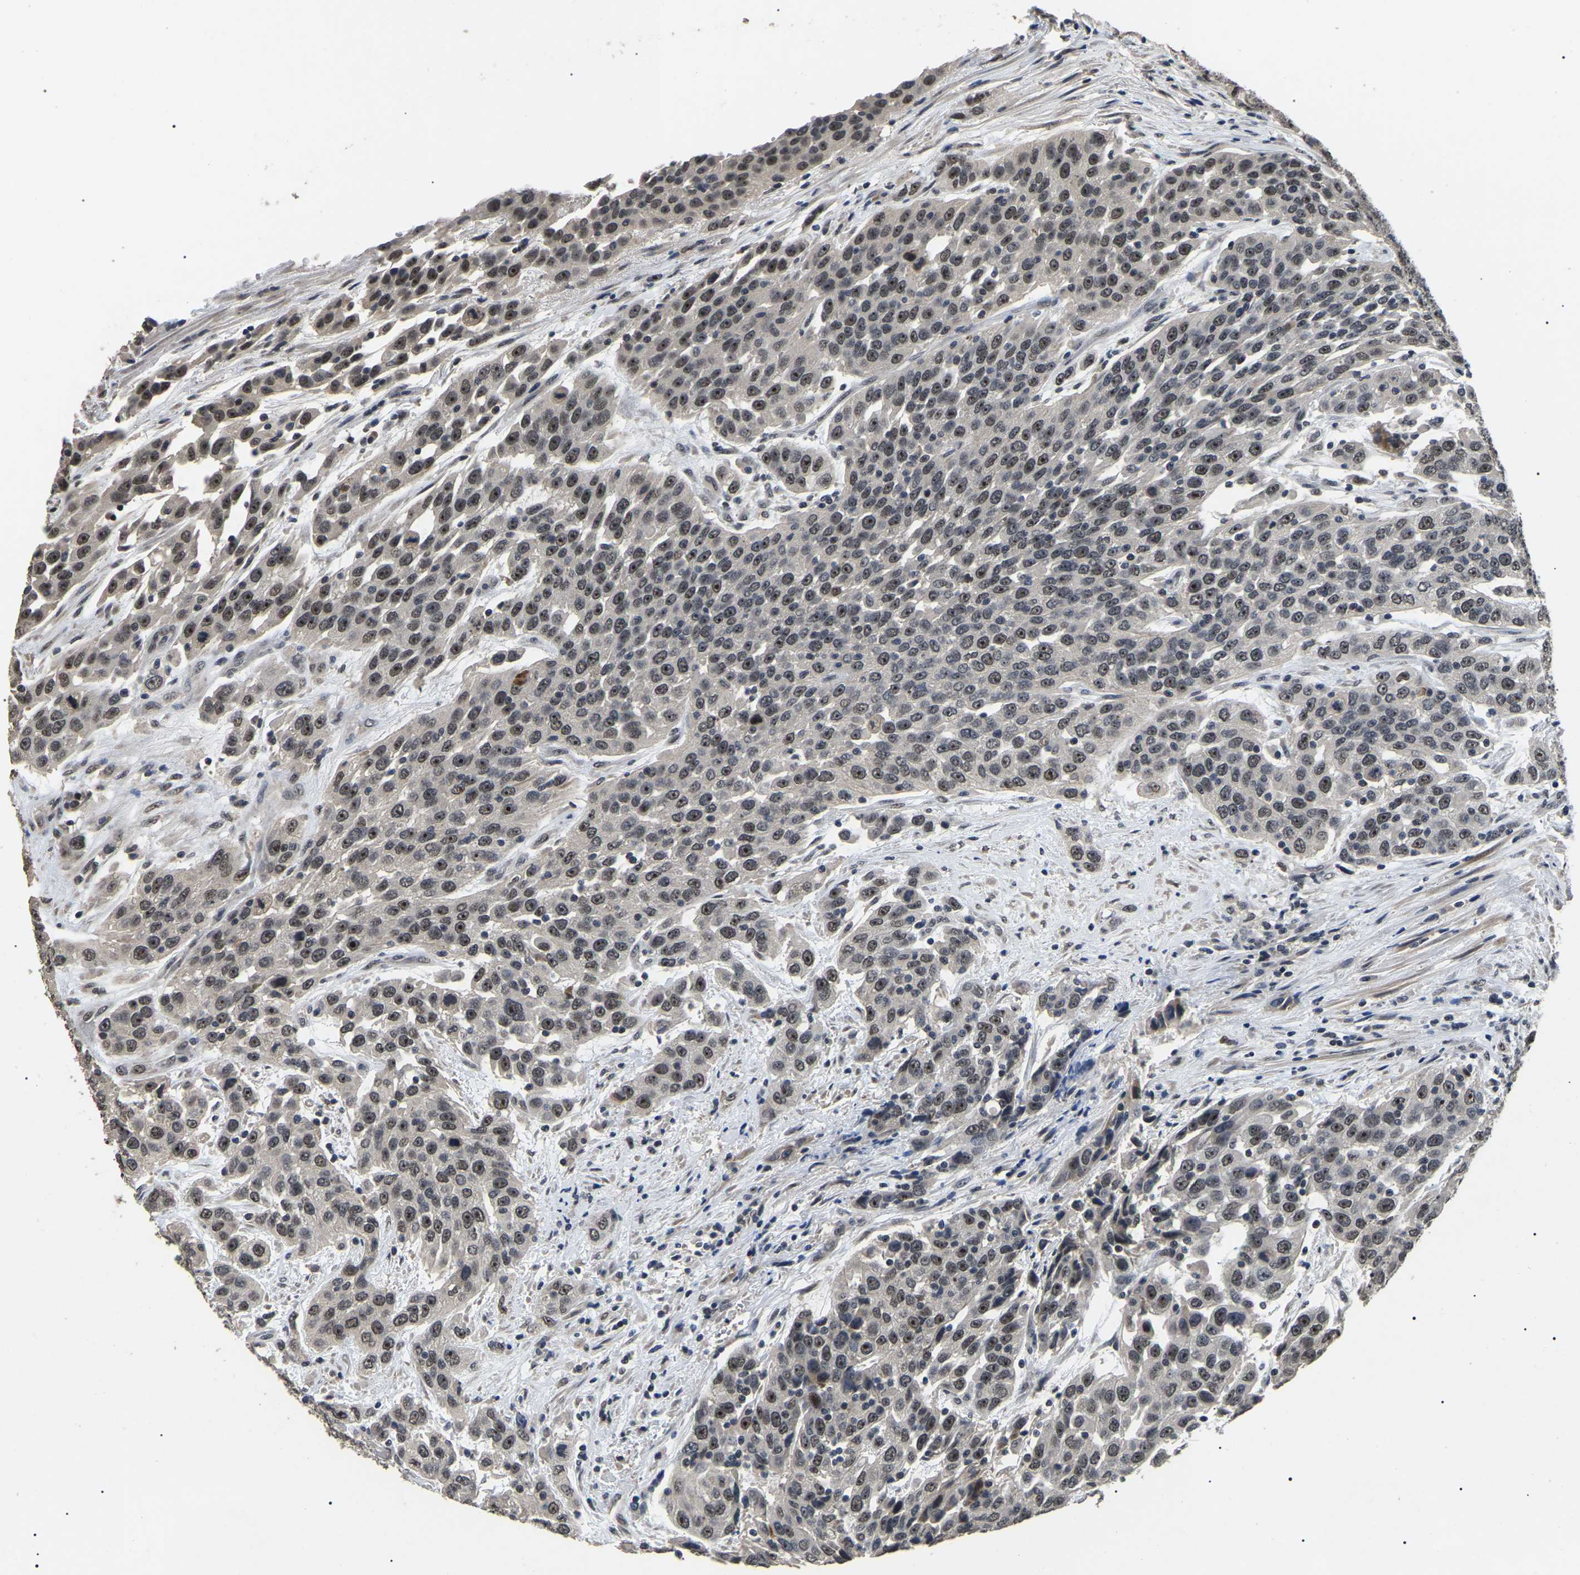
{"staining": {"intensity": "moderate", "quantity": ">75%", "location": "nuclear"}, "tissue": "urothelial cancer", "cell_type": "Tumor cells", "image_type": "cancer", "snomed": [{"axis": "morphology", "description": "Urothelial carcinoma, High grade"}, {"axis": "topography", "description": "Urinary bladder"}], "caption": "The photomicrograph demonstrates immunohistochemical staining of urothelial cancer. There is moderate nuclear staining is present in approximately >75% of tumor cells.", "gene": "PPM1E", "patient": {"sex": "female", "age": 80}}